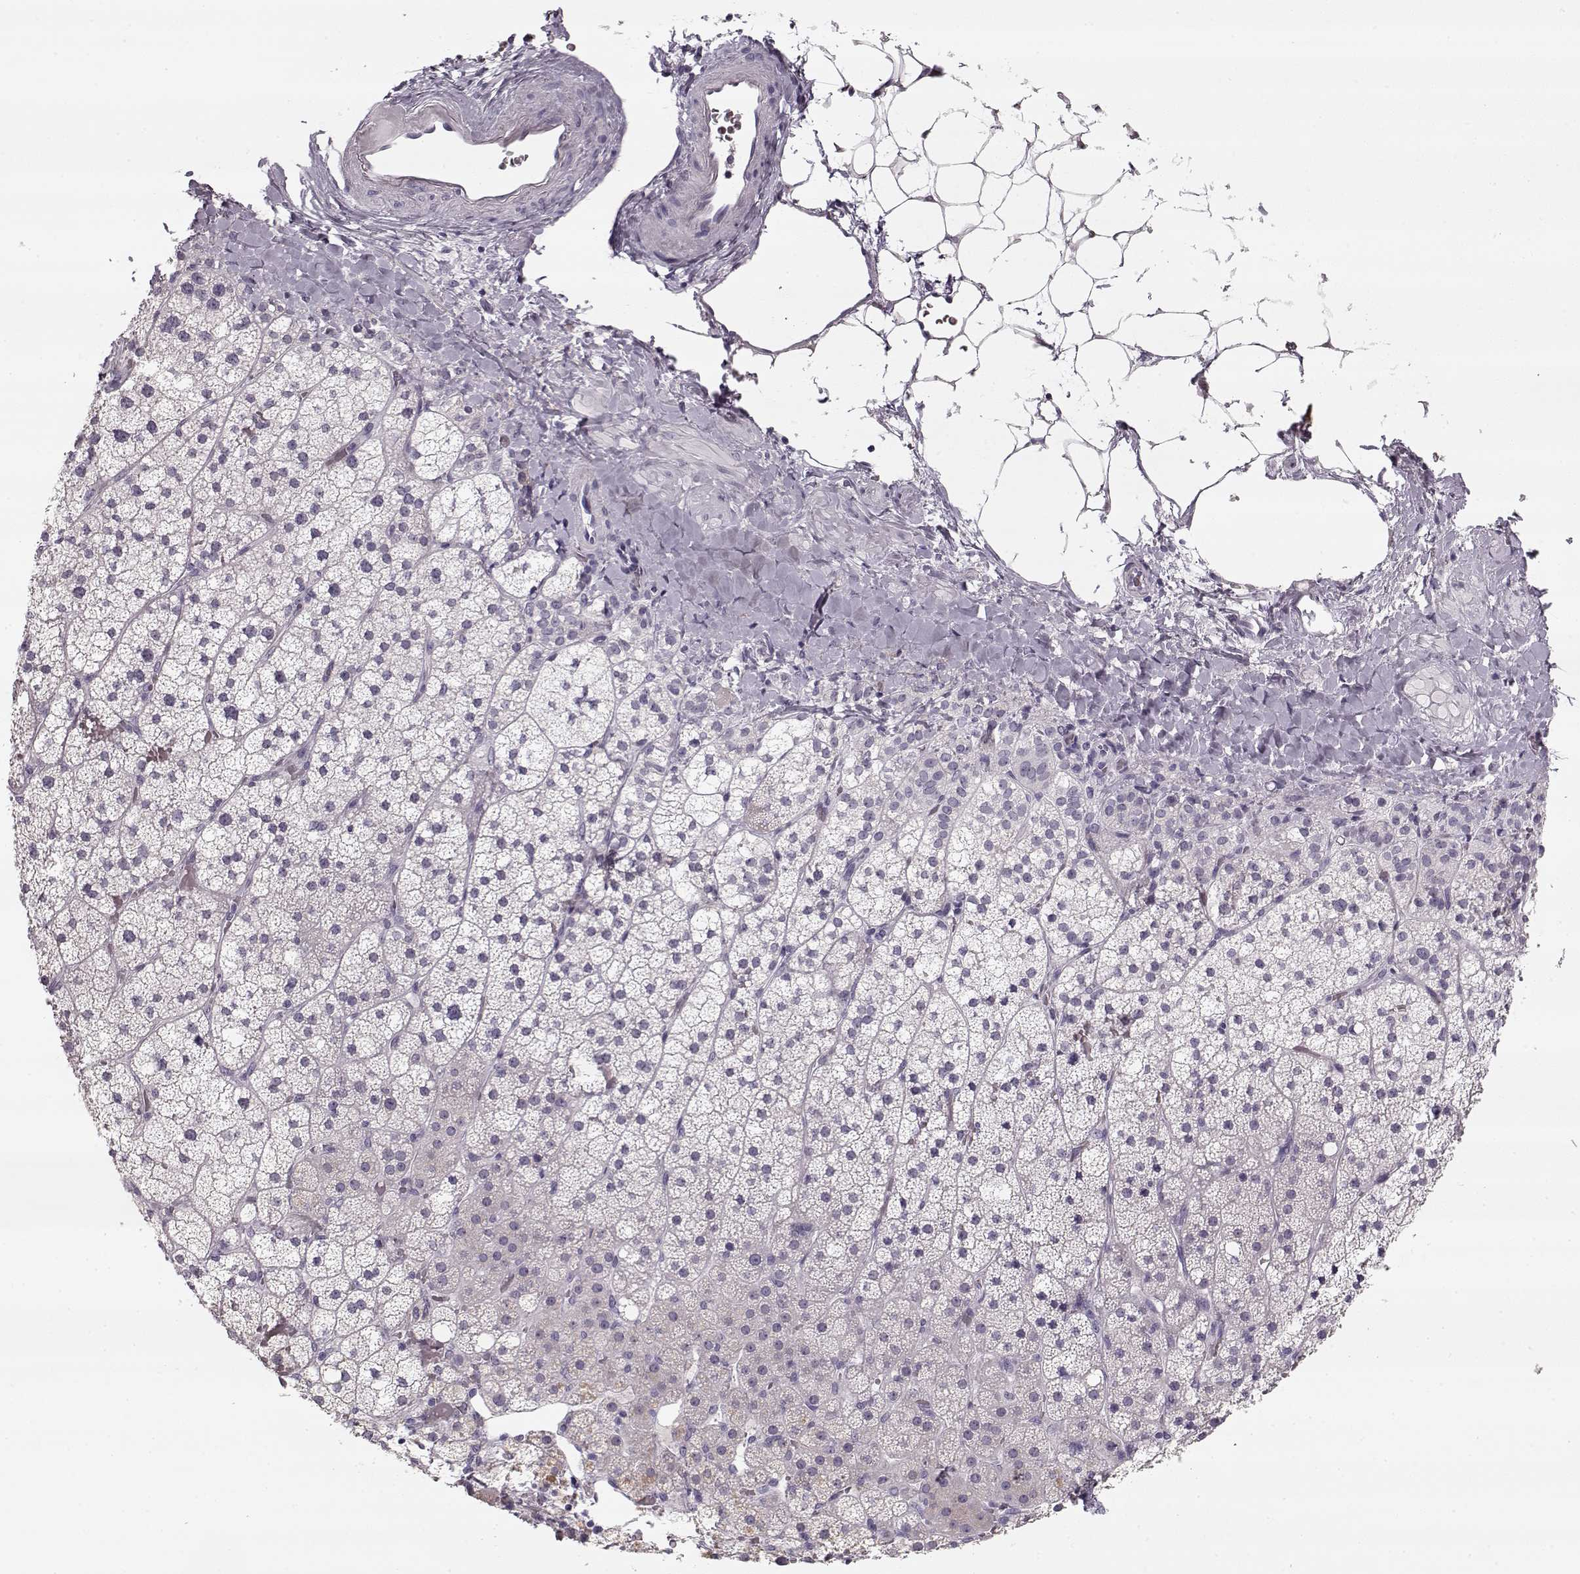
{"staining": {"intensity": "strong", "quantity": "25%-75%", "location": "cytoplasmic/membranous"}, "tissue": "adrenal gland", "cell_type": "Glandular cells", "image_type": "normal", "snomed": [{"axis": "morphology", "description": "Normal tissue, NOS"}, {"axis": "topography", "description": "Adrenal gland"}], "caption": "This histopathology image shows normal adrenal gland stained with immunohistochemistry (IHC) to label a protein in brown. The cytoplasmic/membranous of glandular cells show strong positivity for the protein. Nuclei are counter-stained blue.", "gene": "PNMT", "patient": {"sex": "male", "age": 53}}